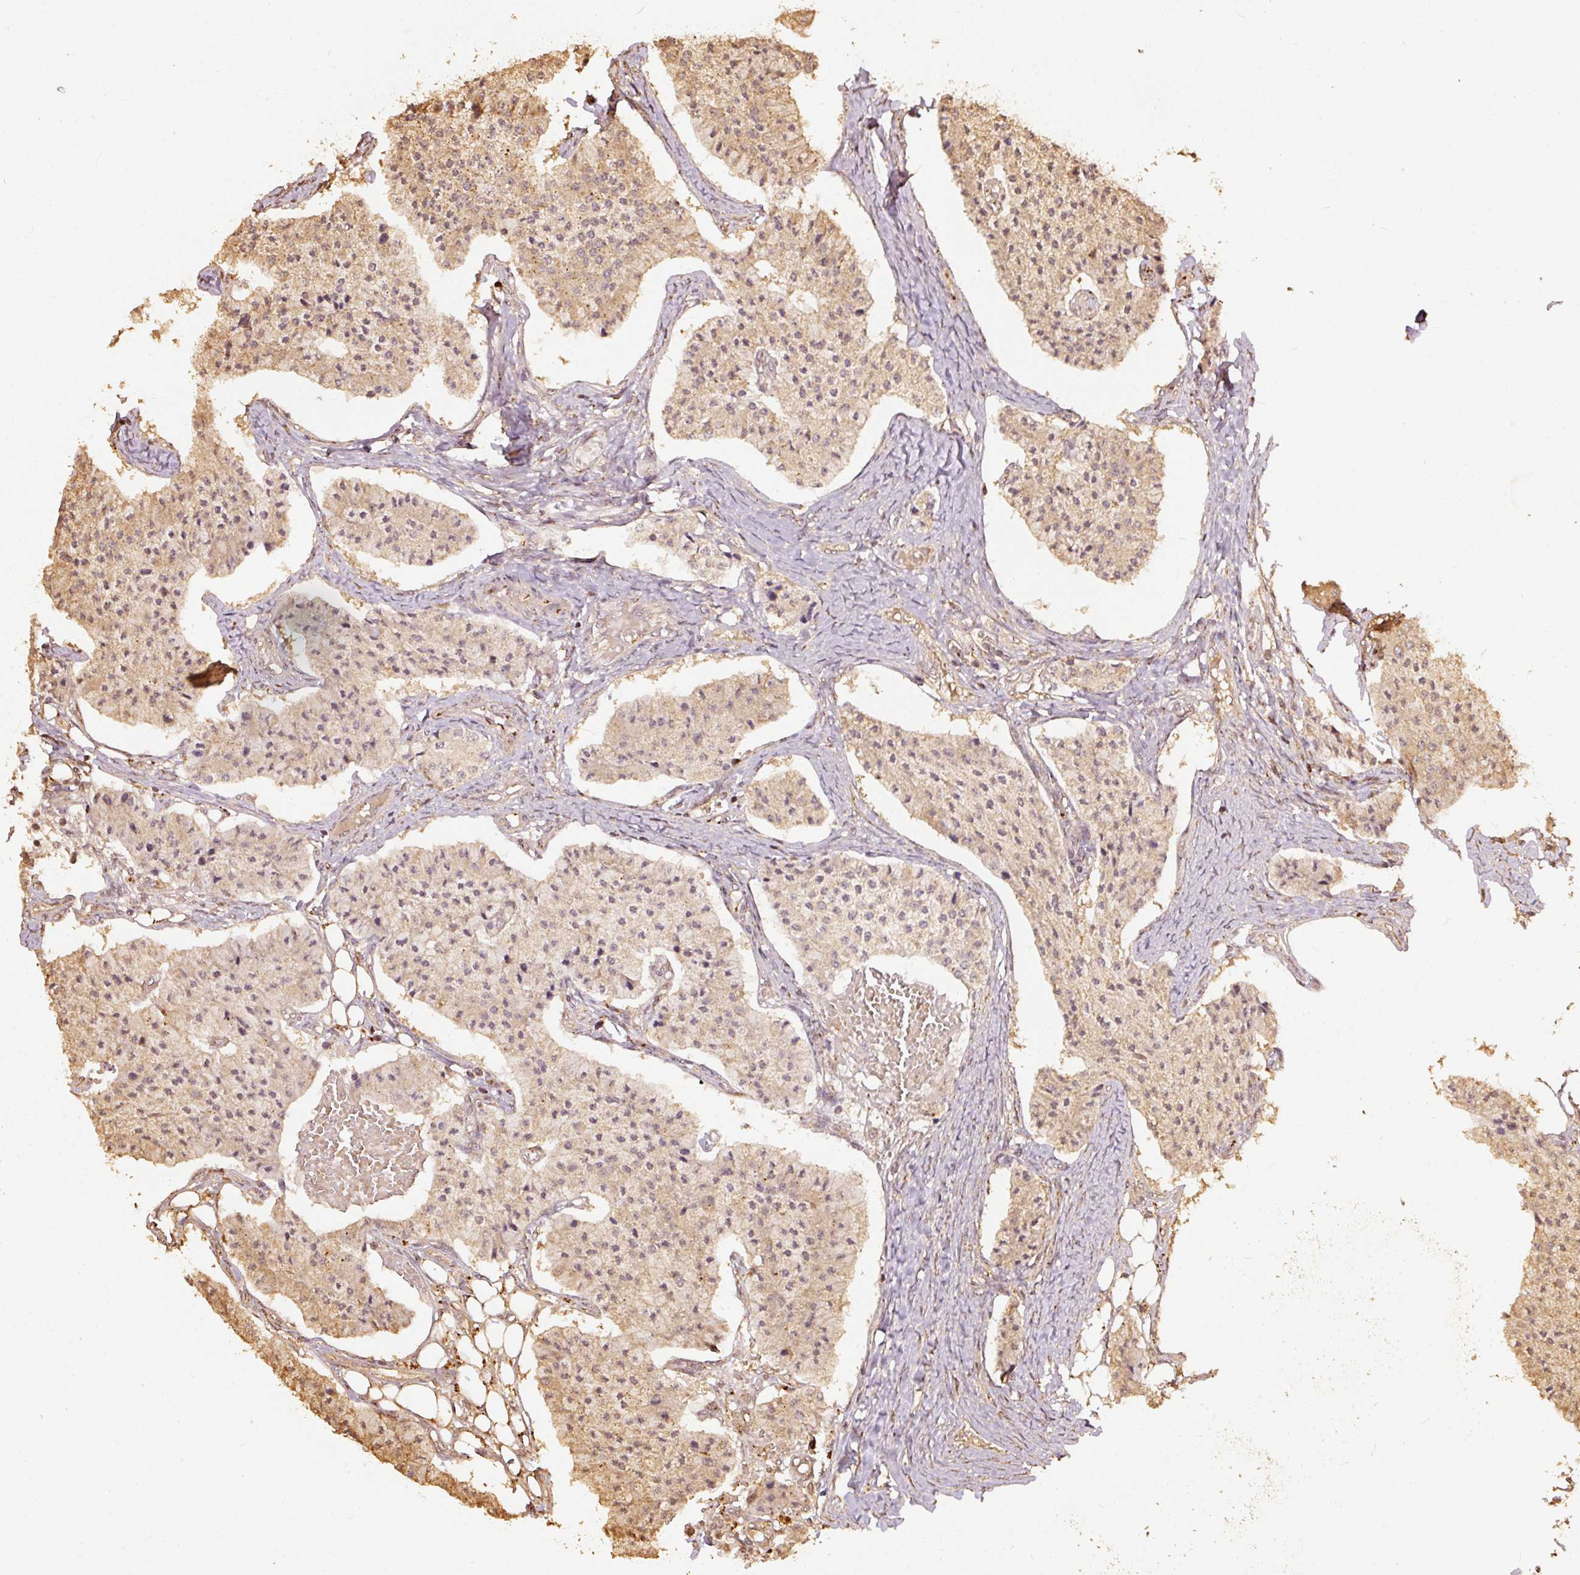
{"staining": {"intensity": "weak", "quantity": ">75%", "location": "cytoplasmic/membranous"}, "tissue": "carcinoid", "cell_type": "Tumor cells", "image_type": "cancer", "snomed": [{"axis": "morphology", "description": "Carcinoid, malignant, NOS"}, {"axis": "topography", "description": "Colon"}], "caption": "Immunohistochemistry micrograph of neoplastic tissue: human carcinoid (malignant) stained using IHC reveals low levels of weak protein expression localized specifically in the cytoplasmic/membranous of tumor cells, appearing as a cytoplasmic/membranous brown color.", "gene": "FUT8", "patient": {"sex": "female", "age": 52}}